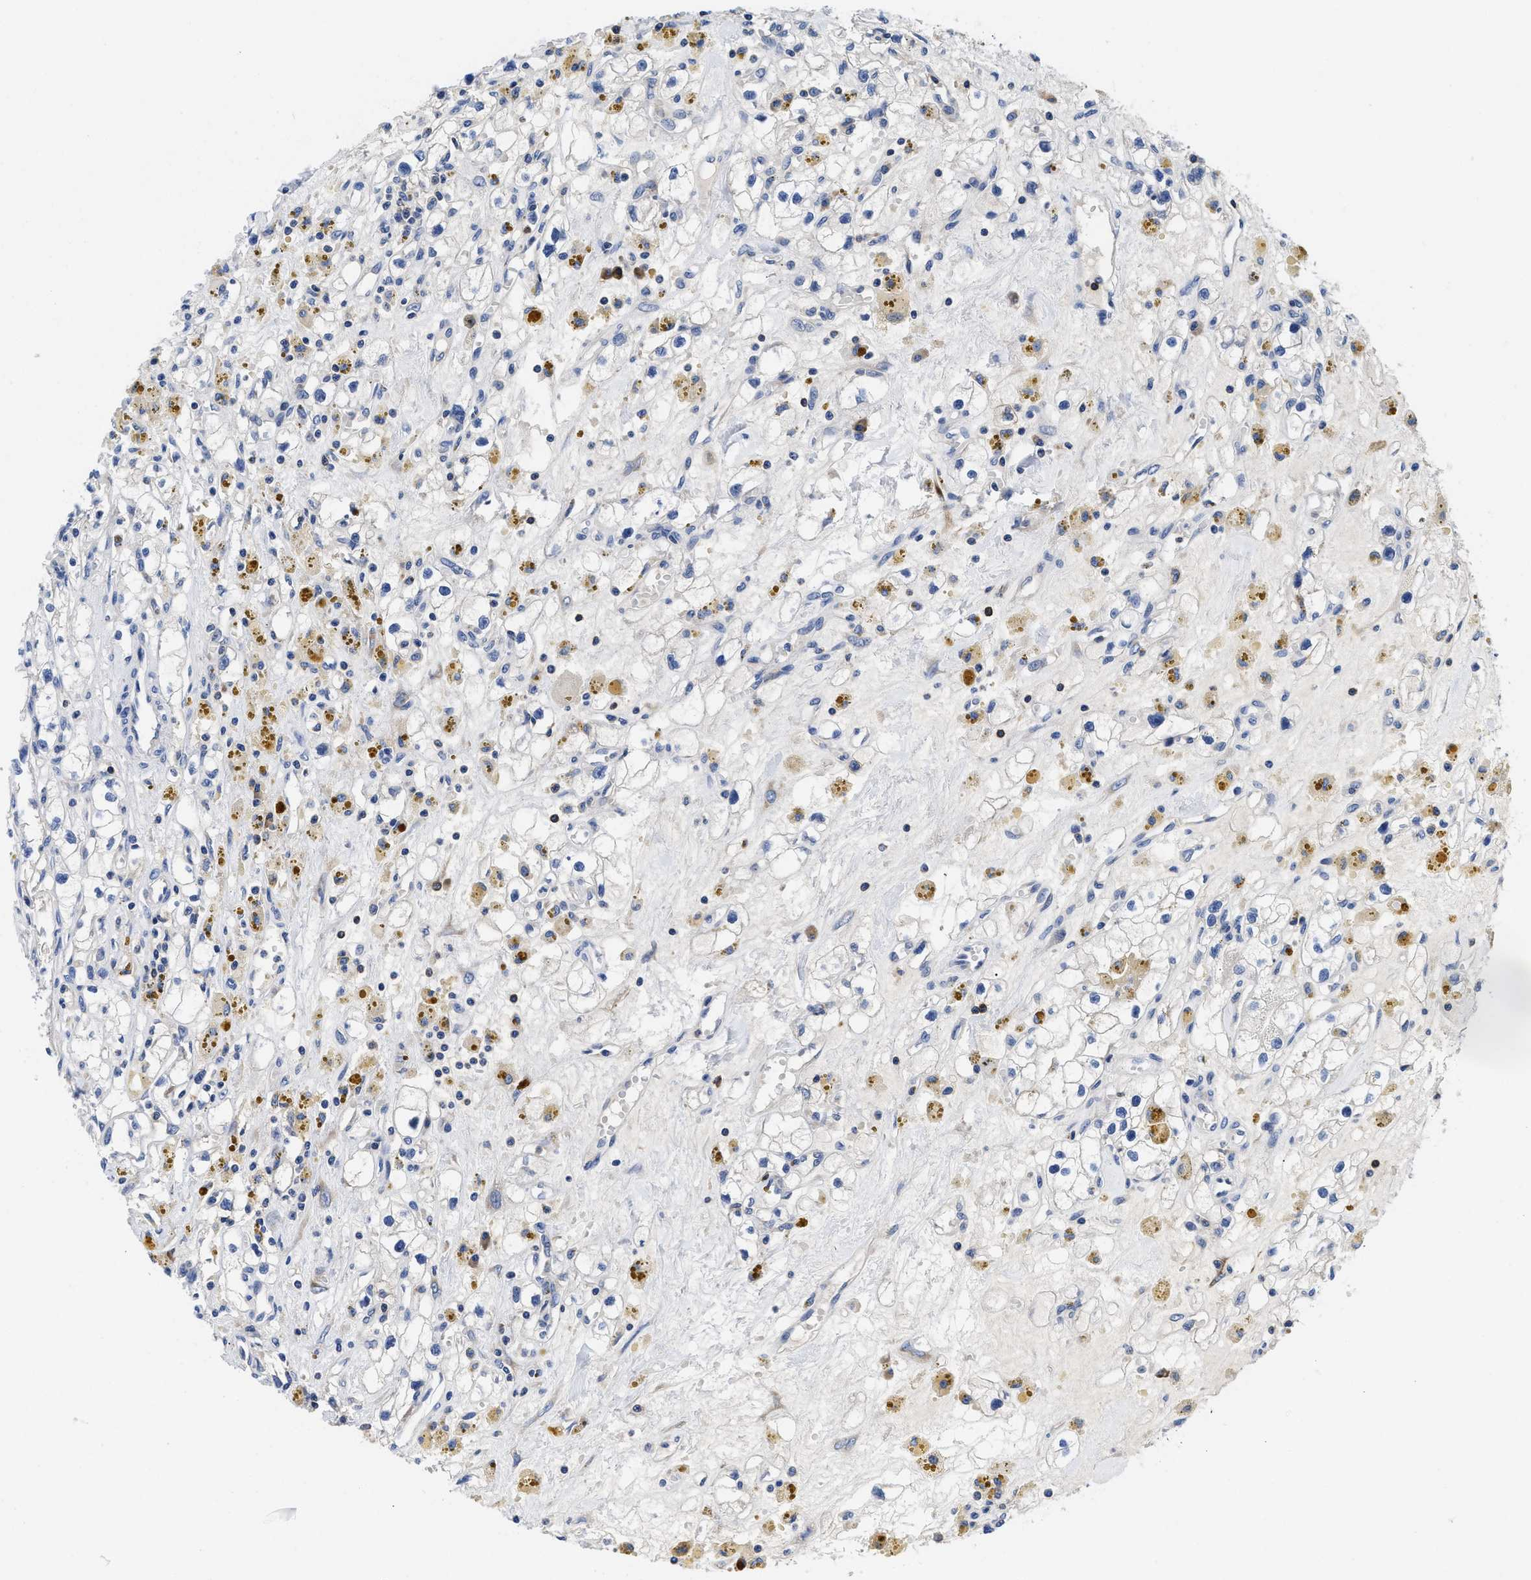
{"staining": {"intensity": "negative", "quantity": "none", "location": "none"}, "tissue": "renal cancer", "cell_type": "Tumor cells", "image_type": "cancer", "snomed": [{"axis": "morphology", "description": "Adenocarcinoma, NOS"}, {"axis": "topography", "description": "Kidney"}], "caption": "Immunohistochemistry (IHC) of human renal cancer reveals no positivity in tumor cells.", "gene": "YARS1", "patient": {"sex": "male", "age": 56}}